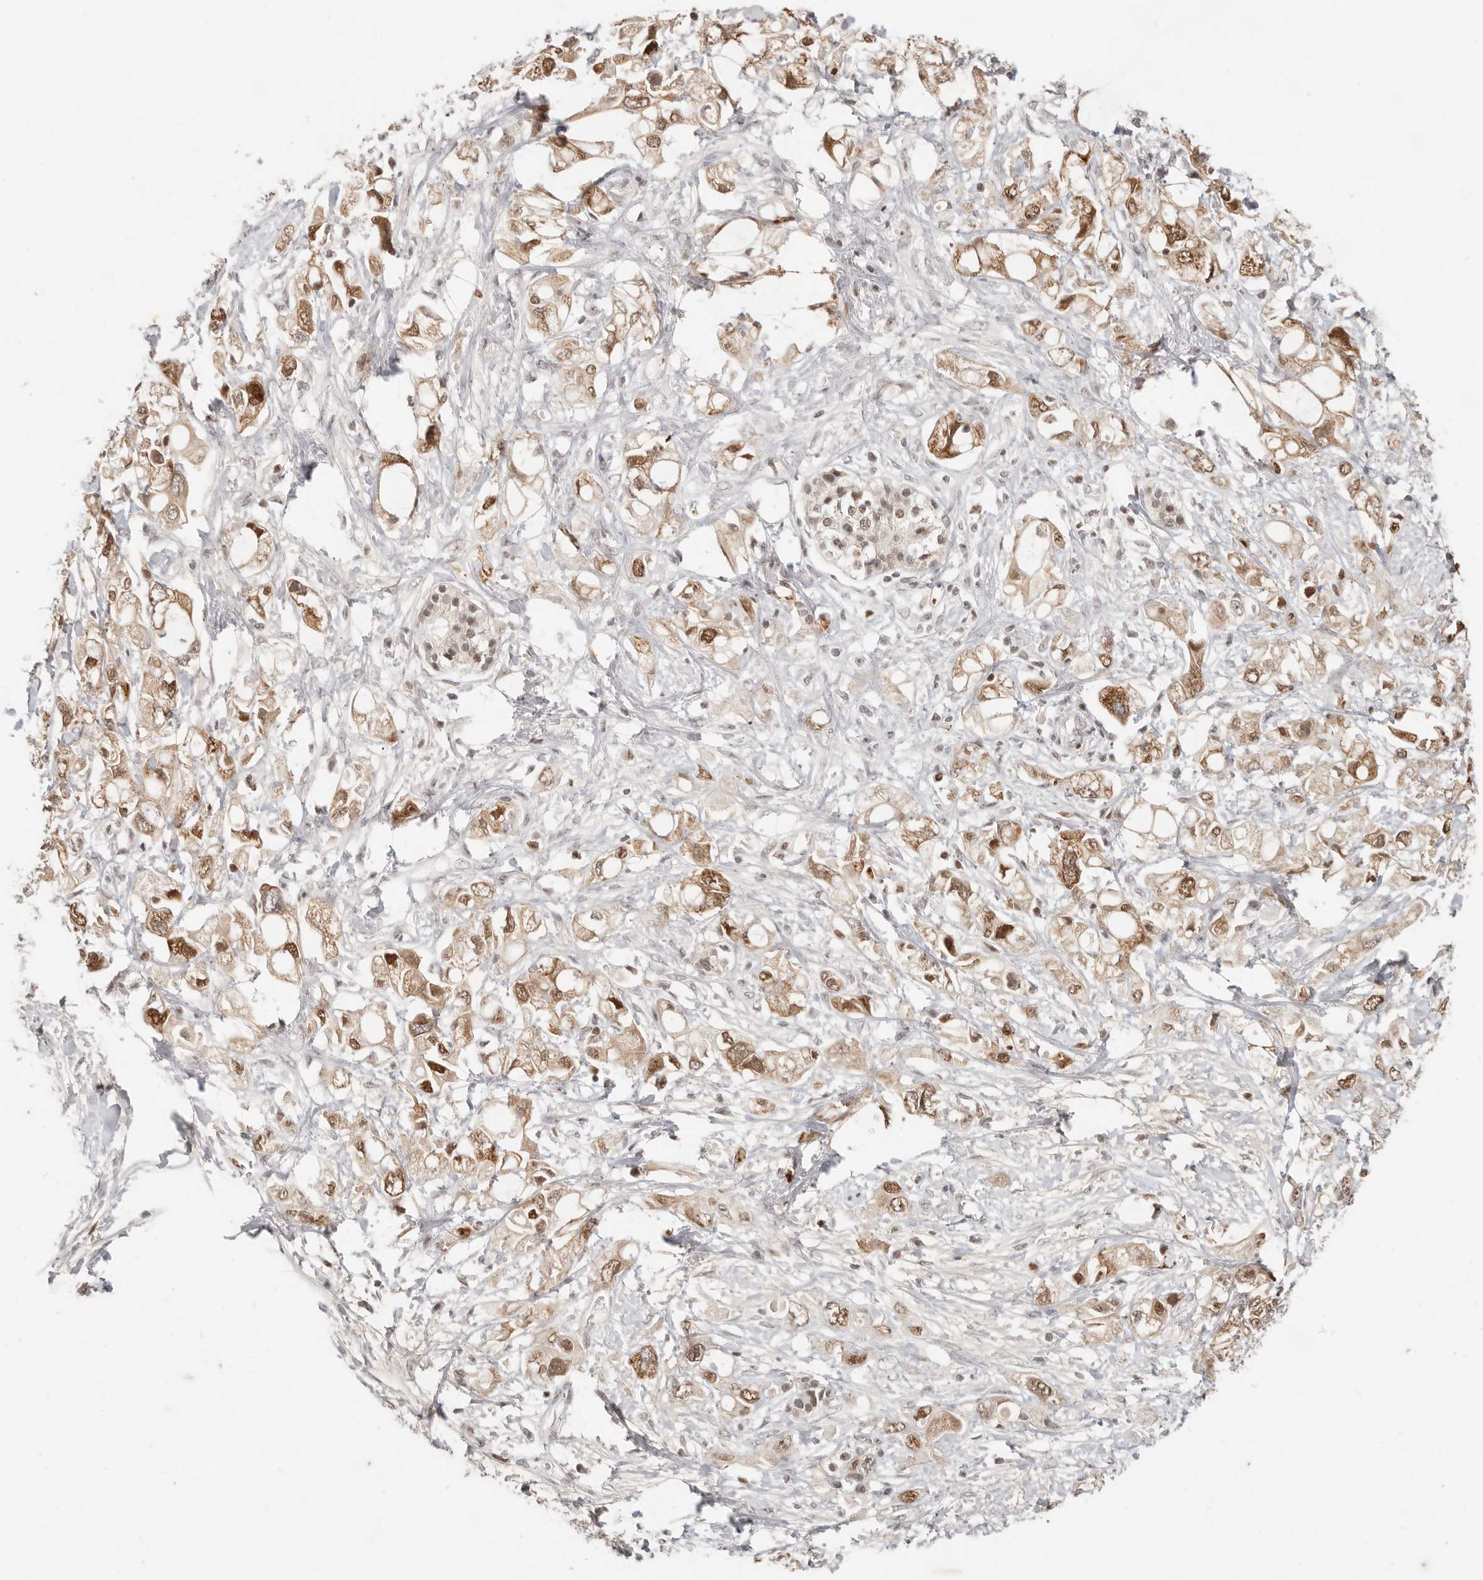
{"staining": {"intensity": "moderate", "quantity": ">75%", "location": "cytoplasmic/membranous,nuclear"}, "tissue": "pancreatic cancer", "cell_type": "Tumor cells", "image_type": "cancer", "snomed": [{"axis": "morphology", "description": "Adenocarcinoma, NOS"}, {"axis": "topography", "description": "Pancreas"}], "caption": "Brown immunohistochemical staining in pancreatic adenocarcinoma demonstrates moderate cytoplasmic/membranous and nuclear expression in about >75% of tumor cells.", "gene": "RFC2", "patient": {"sex": "female", "age": 56}}